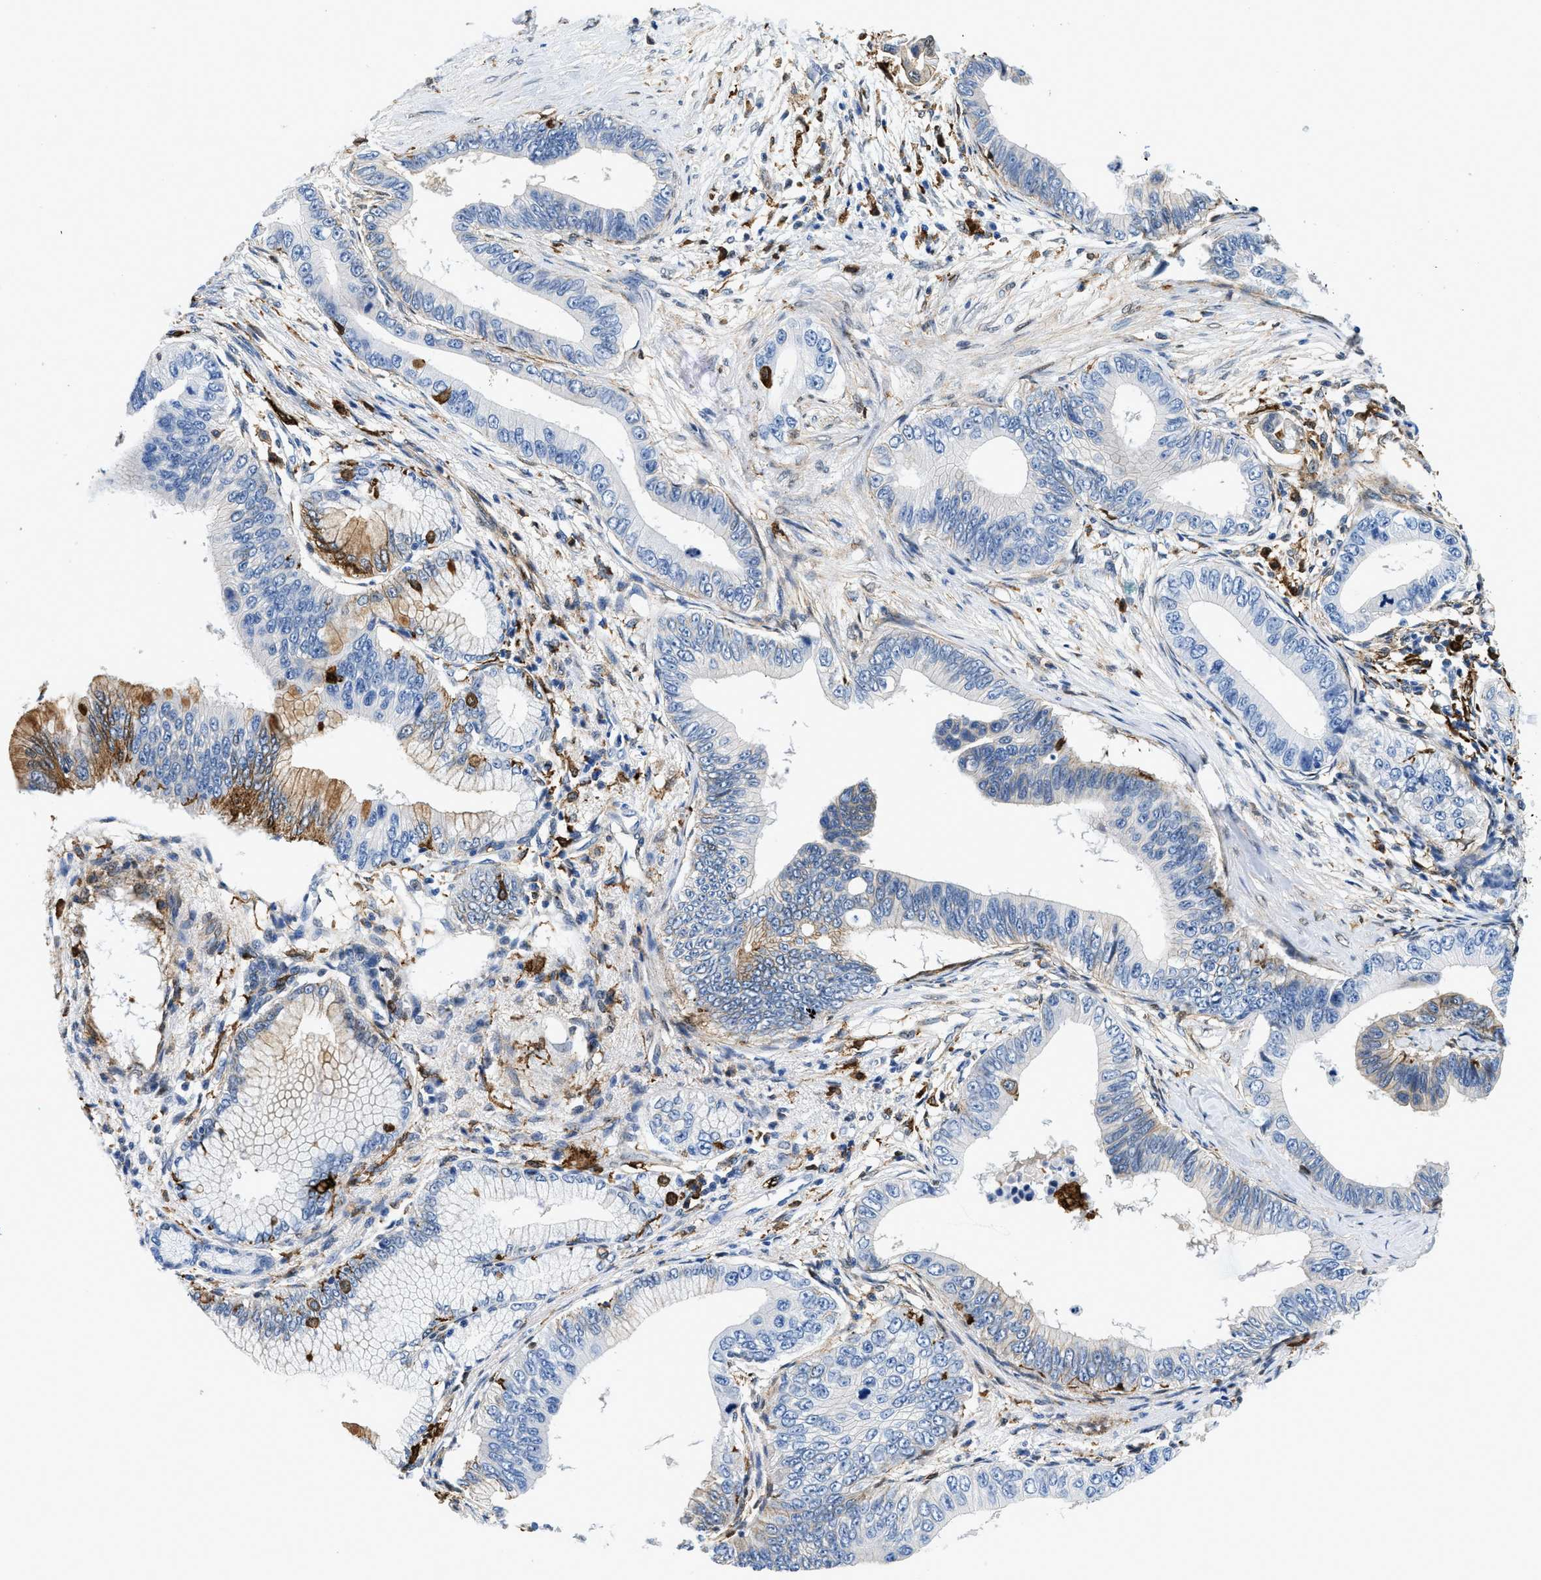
{"staining": {"intensity": "moderate", "quantity": "<25%", "location": "cytoplasmic/membranous"}, "tissue": "pancreatic cancer", "cell_type": "Tumor cells", "image_type": "cancer", "snomed": [{"axis": "morphology", "description": "Adenocarcinoma, NOS"}, {"axis": "topography", "description": "Pancreas"}], "caption": "The immunohistochemical stain labels moderate cytoplasmic/membranous expression in tumor cells of pancreatic cancer tissue.", "gene": "GSN", "patient": {"sex": "male", "age": 77}}